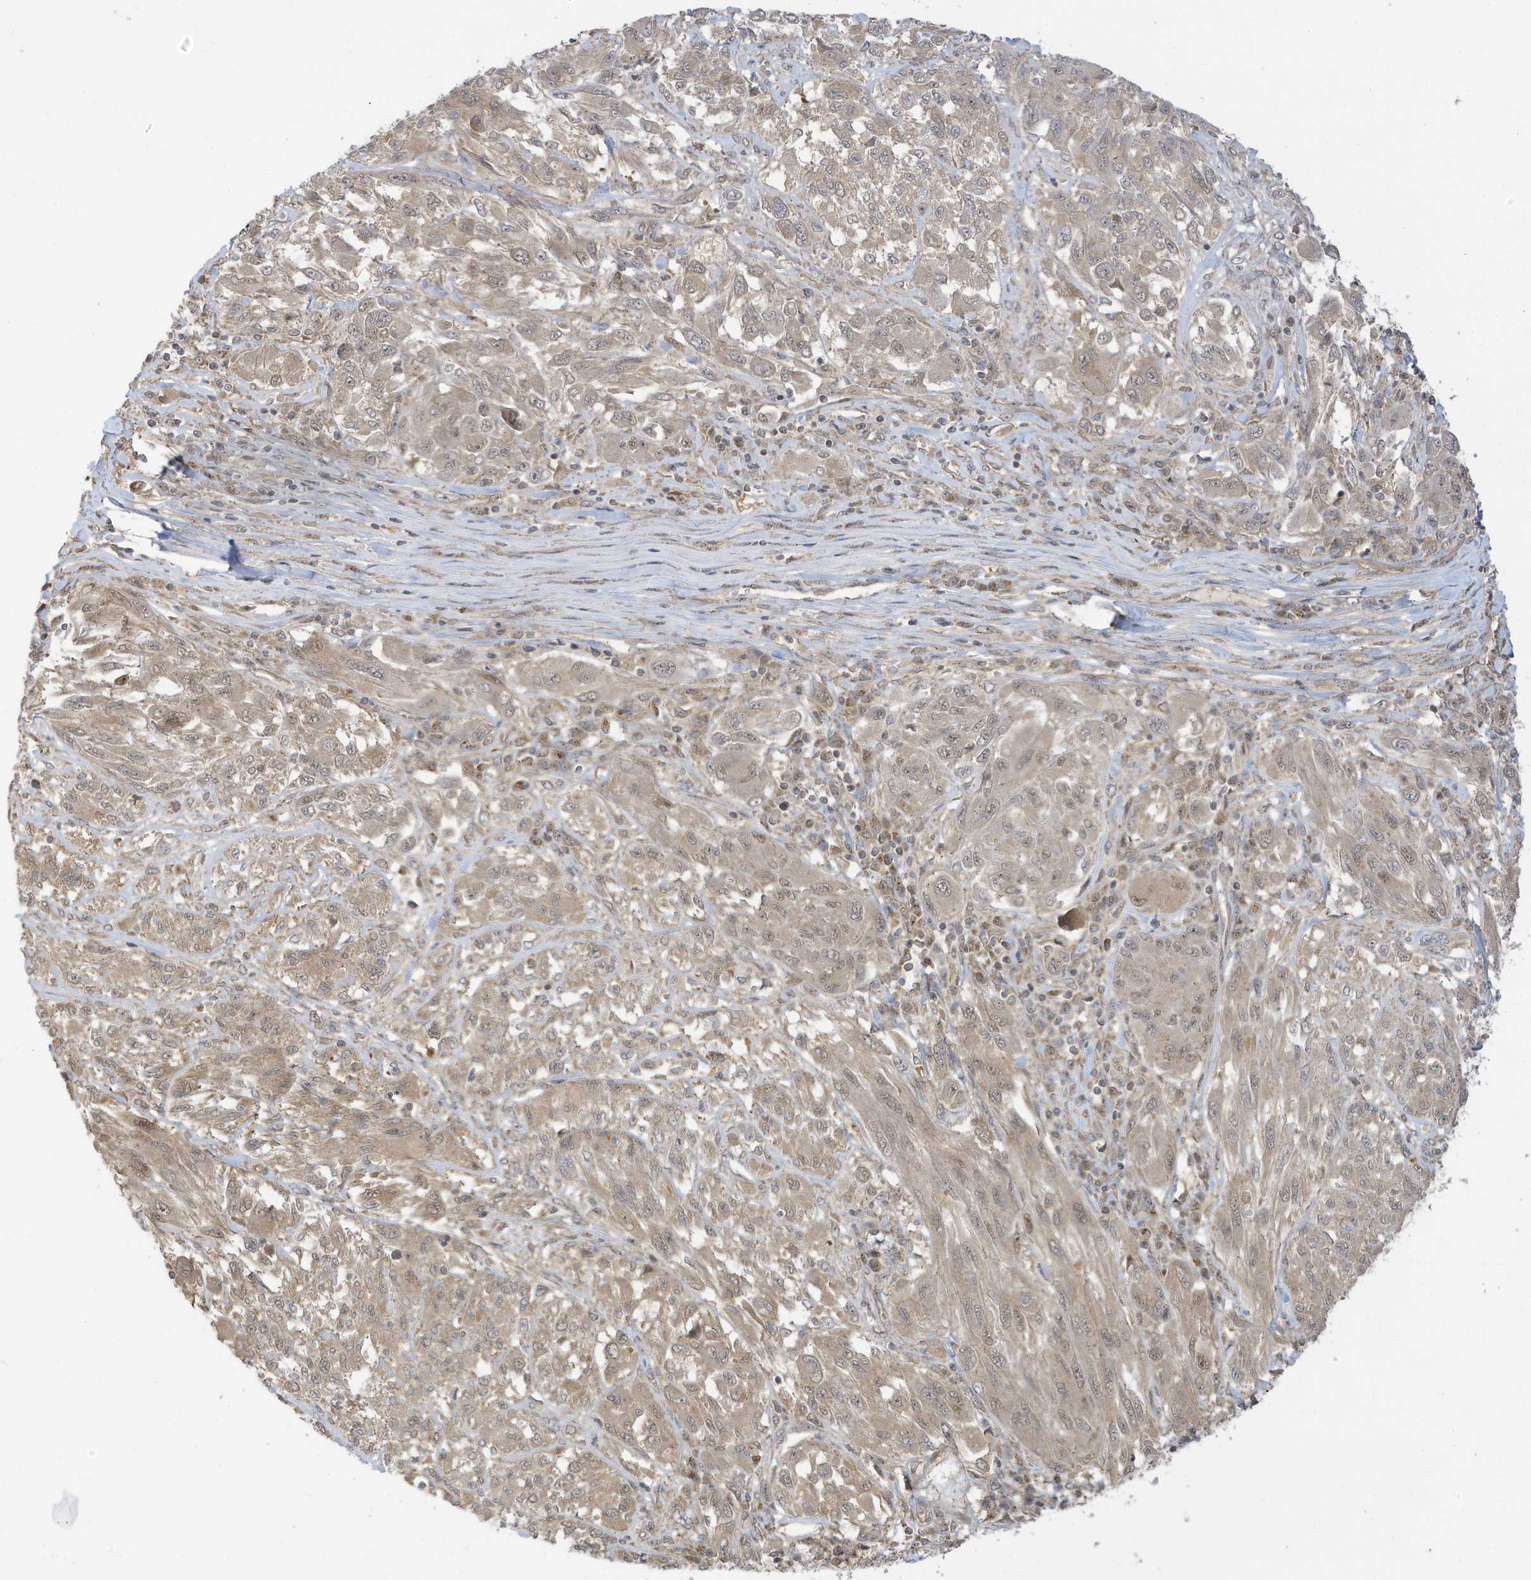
{"staining": {"intensity": "weak", "quantity": ">75%", "location": "cytoplasmic/membranous,nuclear"}, "tissue": "melanoma", "cell_type": "Tumor cells", "image_type": "cancer", "snomed": [{"axis": "morphology", "description": "Malignant melanoma, NOS"}, {"axis": "topography", "description": "Skin"}], "caption": "A brown stain highlights weak cytoplasmic/membranous and nuclear positivity of a protein in melanoma tumor cells.", "gene": "TAB3", "patient": {"sex": "female", "age": 91}}